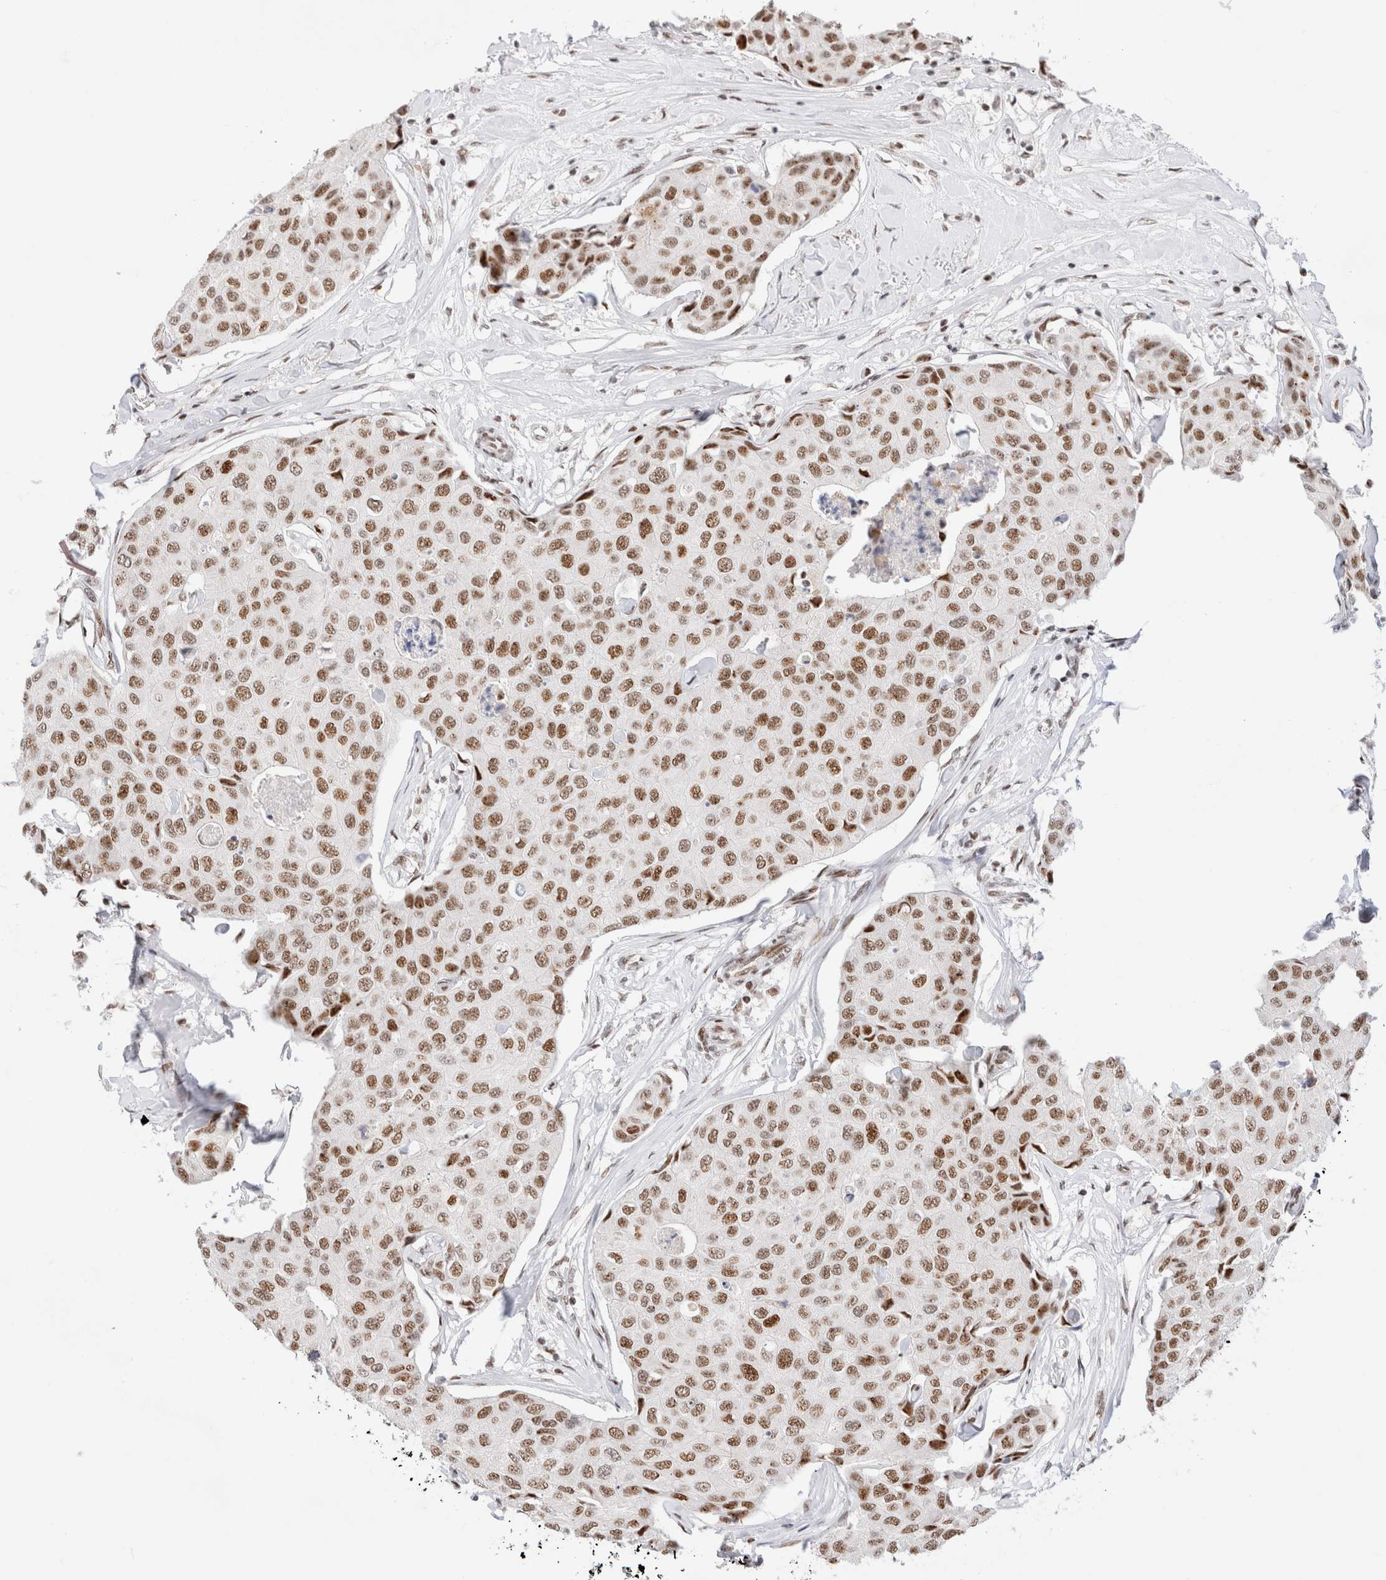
{"staining": {"intensity": "moderate", "quantity": ">75%", "location": "nuclear"}, "tissue": "breast cancer", "cell_type": "Tumor cells", "image_type": "cancer", "snomed": [{"axis": "morphology", "description": "Duct carcinoma"}, {"axis": "topography", "description": "Breast"}], "caption": "High-power microscopy captured an immunohistochemistry micrograph of breast cancer, revealing moderate nuclear positivity in approximately >75% of tumor cells.", "gene": "ZNF282", "patient": {"sex": "female", "age": 80}}